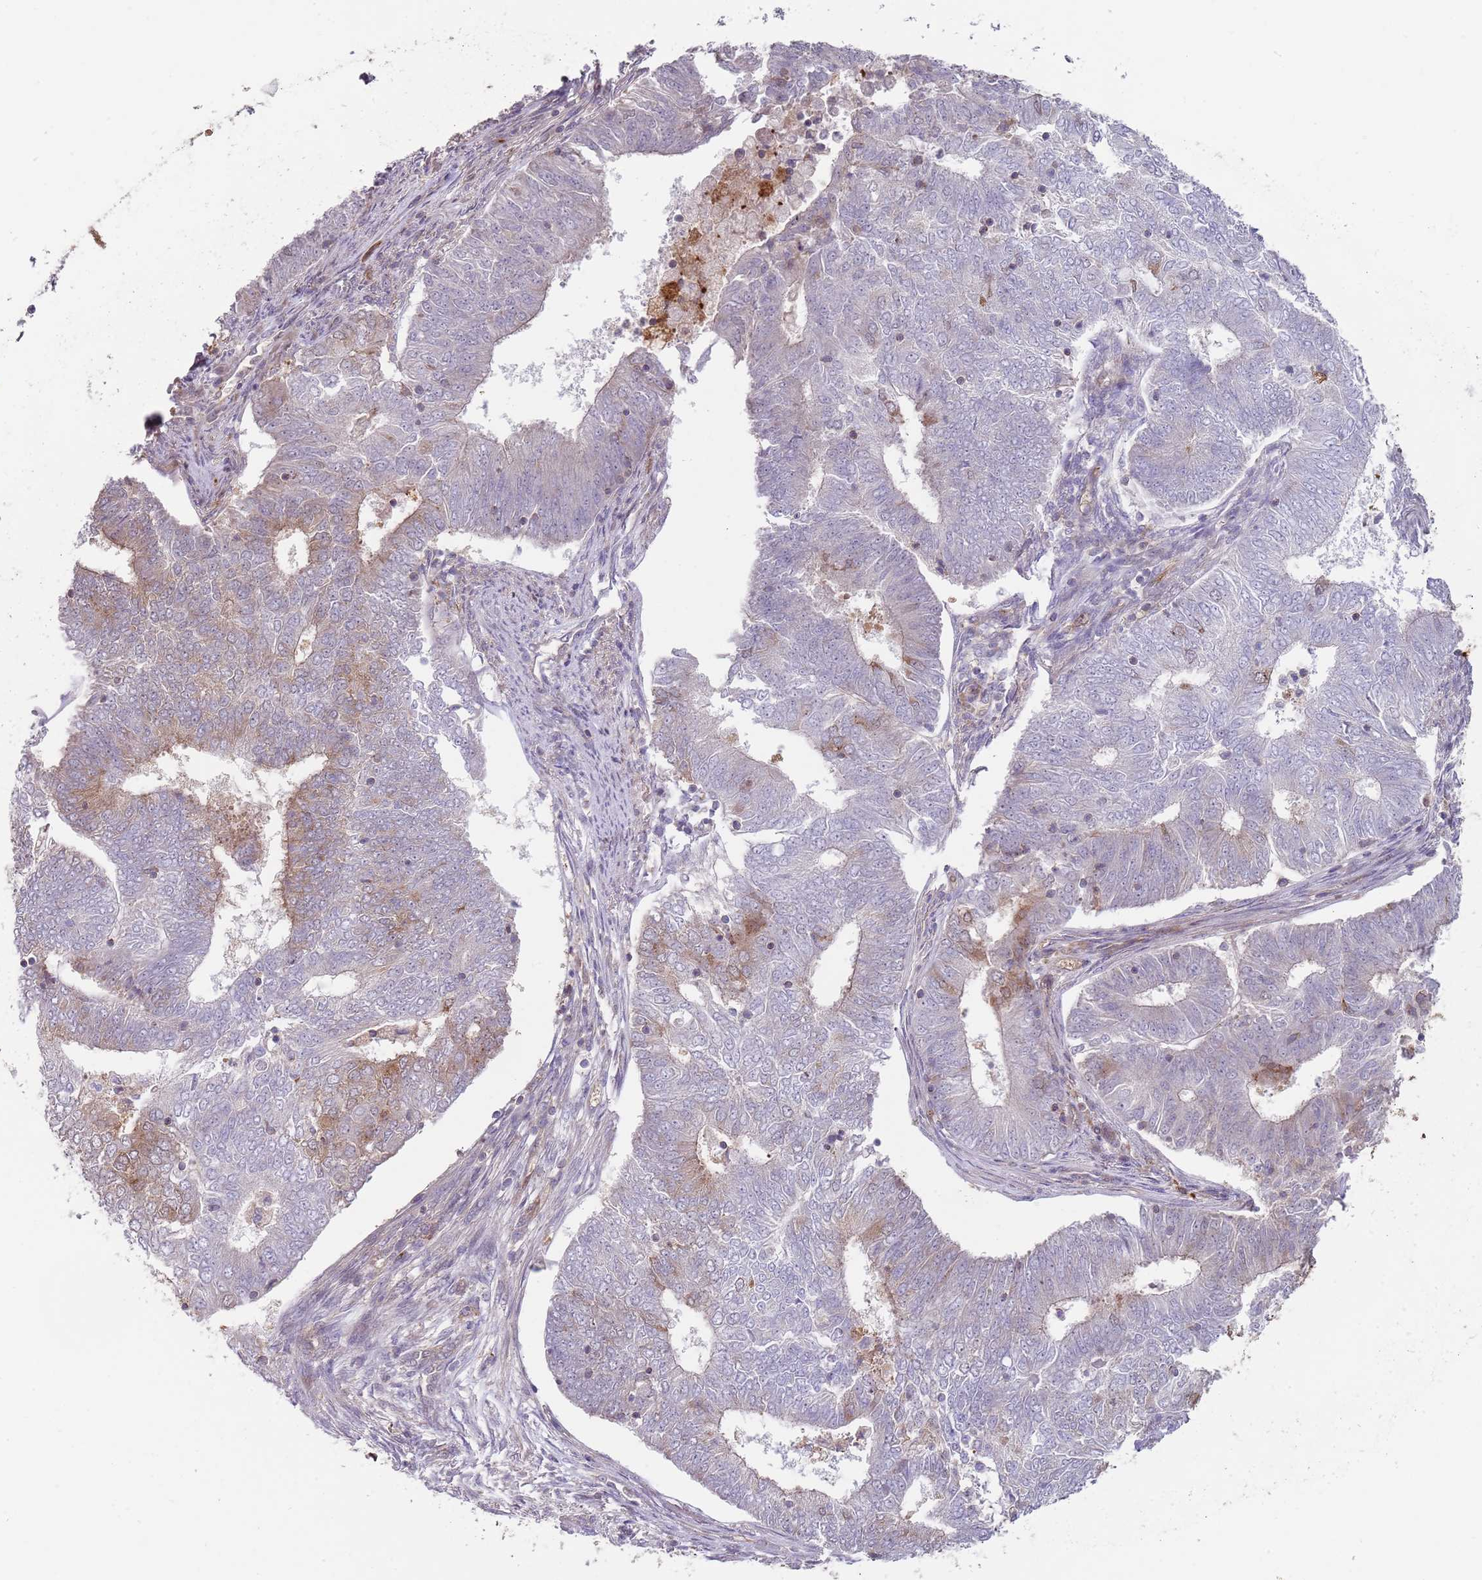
{"staining": {"intensity": "weak", "quantity": "<25%", "location": "cytoplasmic/membranous"}, "tissue": "endometrial cancer", "cell_type": "Tumor cells", "image_type": "cancer", "snomed": [{"axis": "morphology", "description": "Adenocarcinoma, NOS"}, {"axis": "topography", "description": "Endometrium"}], "caption": "Endometrial cancer stained for a protein using immunohistochemistry (IHC) displays no staining tumor cells.", "gene": "GGA1", "patient": {"sex": "female", "age": 62}}